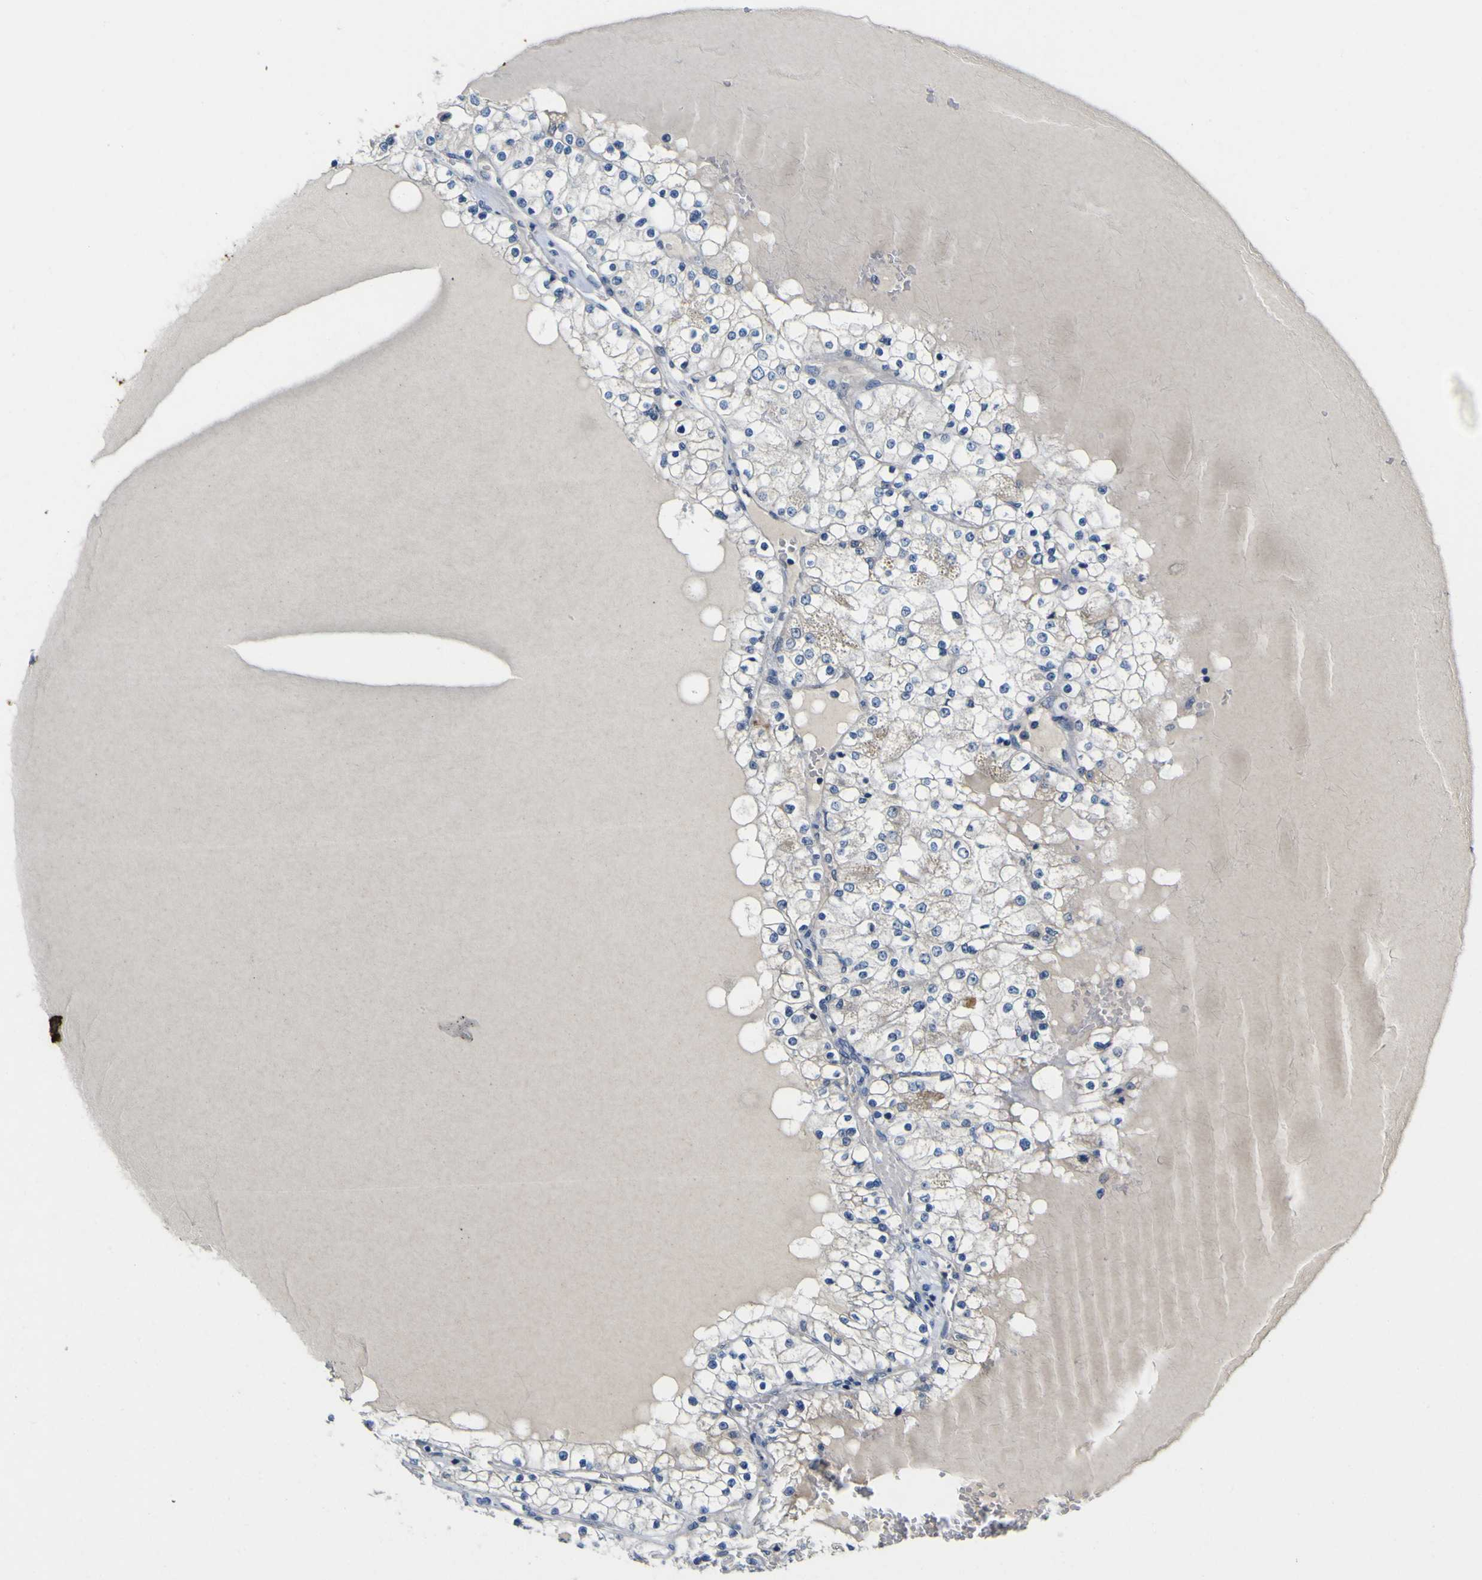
{"staining": {"intensity": "weak", "quantity": "<25%", "location": "cytoplasmic/membranous"}, "tissue": "renal cancer", "cell_type": "Tumor cells", "image_type": "cancer", "snomed": [{"axis": "morphology", "description": "Adenocarcinoma, NOS"}, {"axis": "topography", "description": "Kidney"}], "caption": "IHC of human renal cancer exhibits no staining in tumor cells.", "gene": "LDLR", "patient": {"sex": "male", "age": 68}}